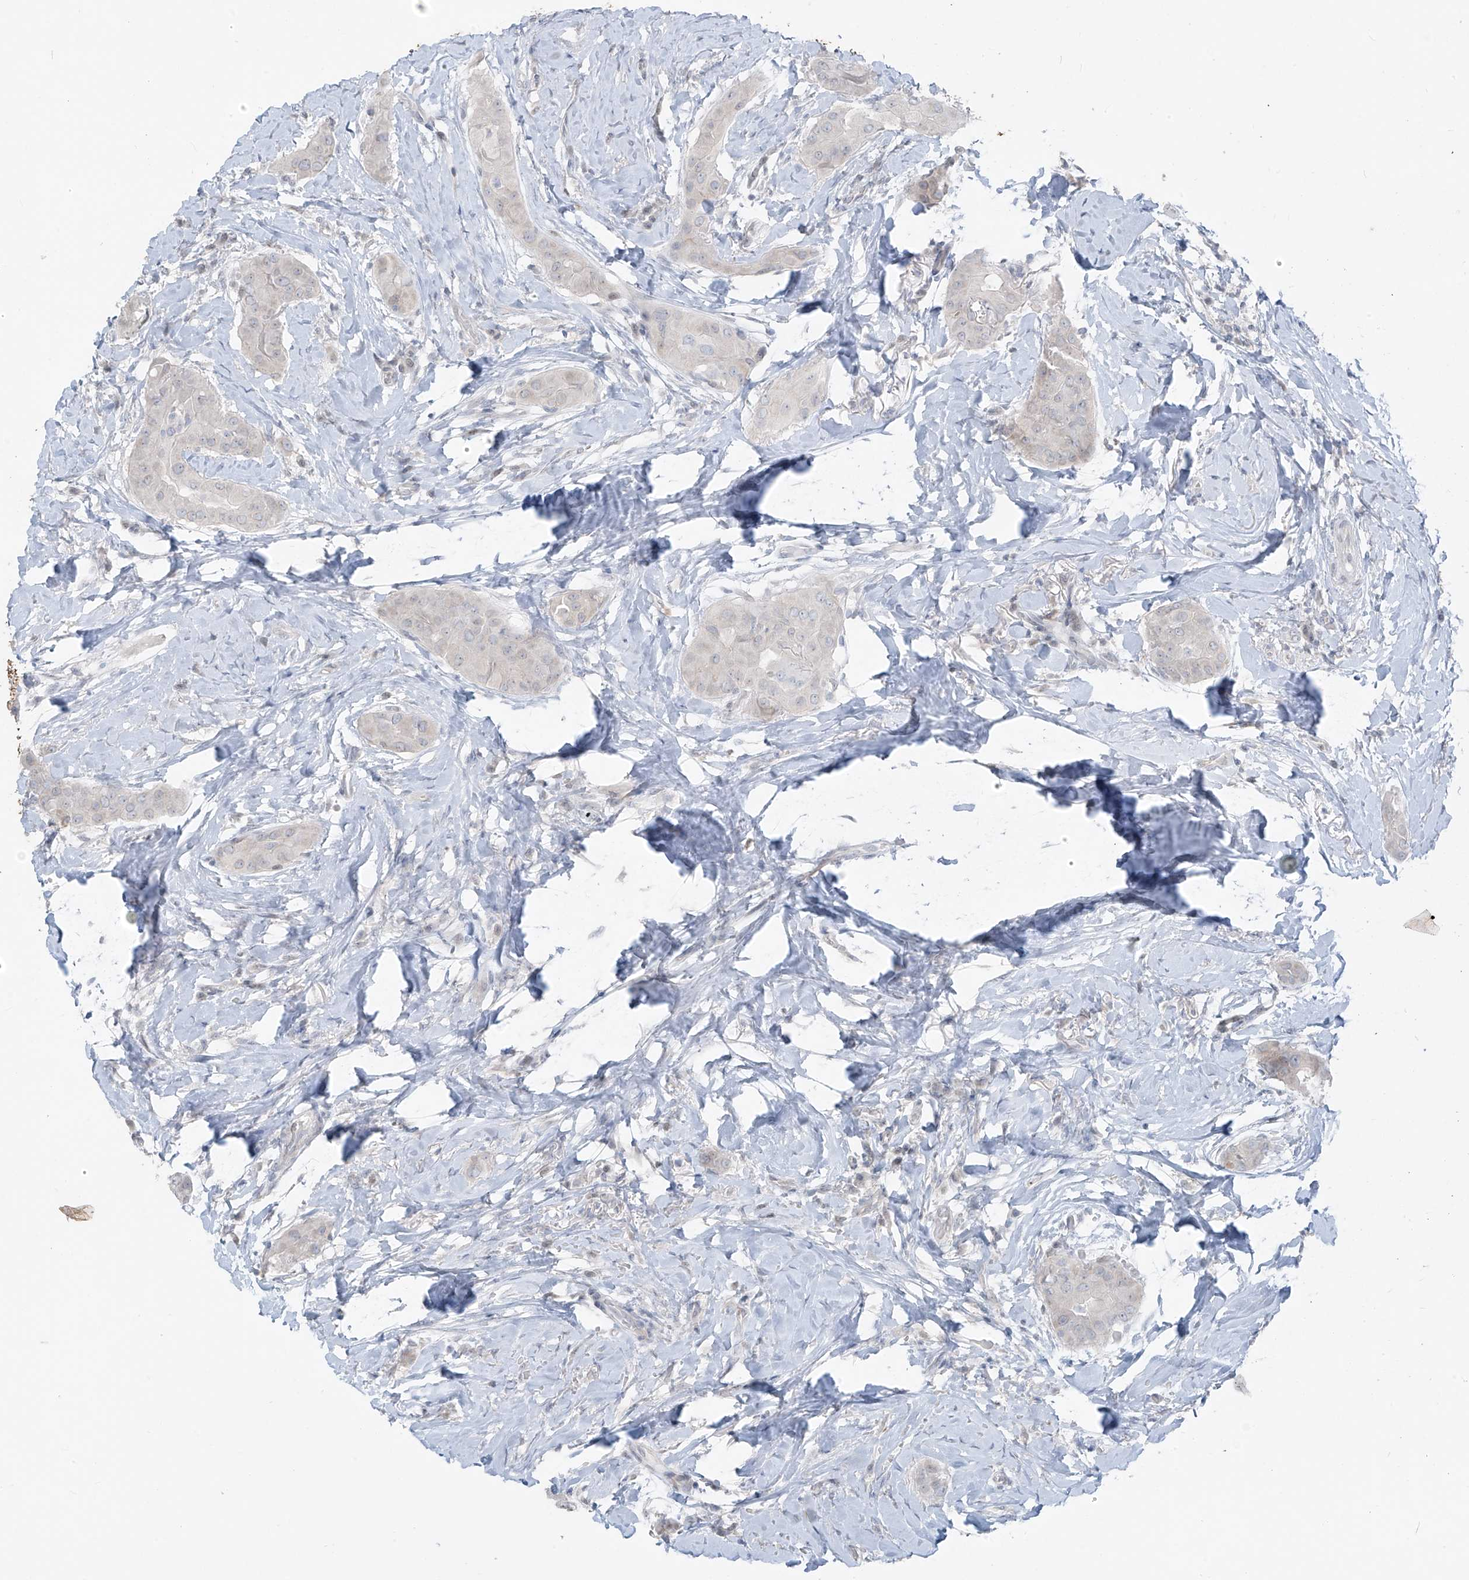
{"staining": {"intensity": "negative", "quantity": "none", "location": "none"}, "tissue": "thyroid cancer", "cell_type": "Tumor cells", "image_type": "cancer", "snomed": [{"axis": "morphology", "description": "Papillary adenocarcinoma, NOS"}, {"axis": "topography", "description": "Thyroid gland"}], "caption": "The IHC histopathology image has no significant positivity in tumor cells of thyroid cancer tissue.", "gene": "OSBPL7", "patient": {"sex": "male", "age": 33}}